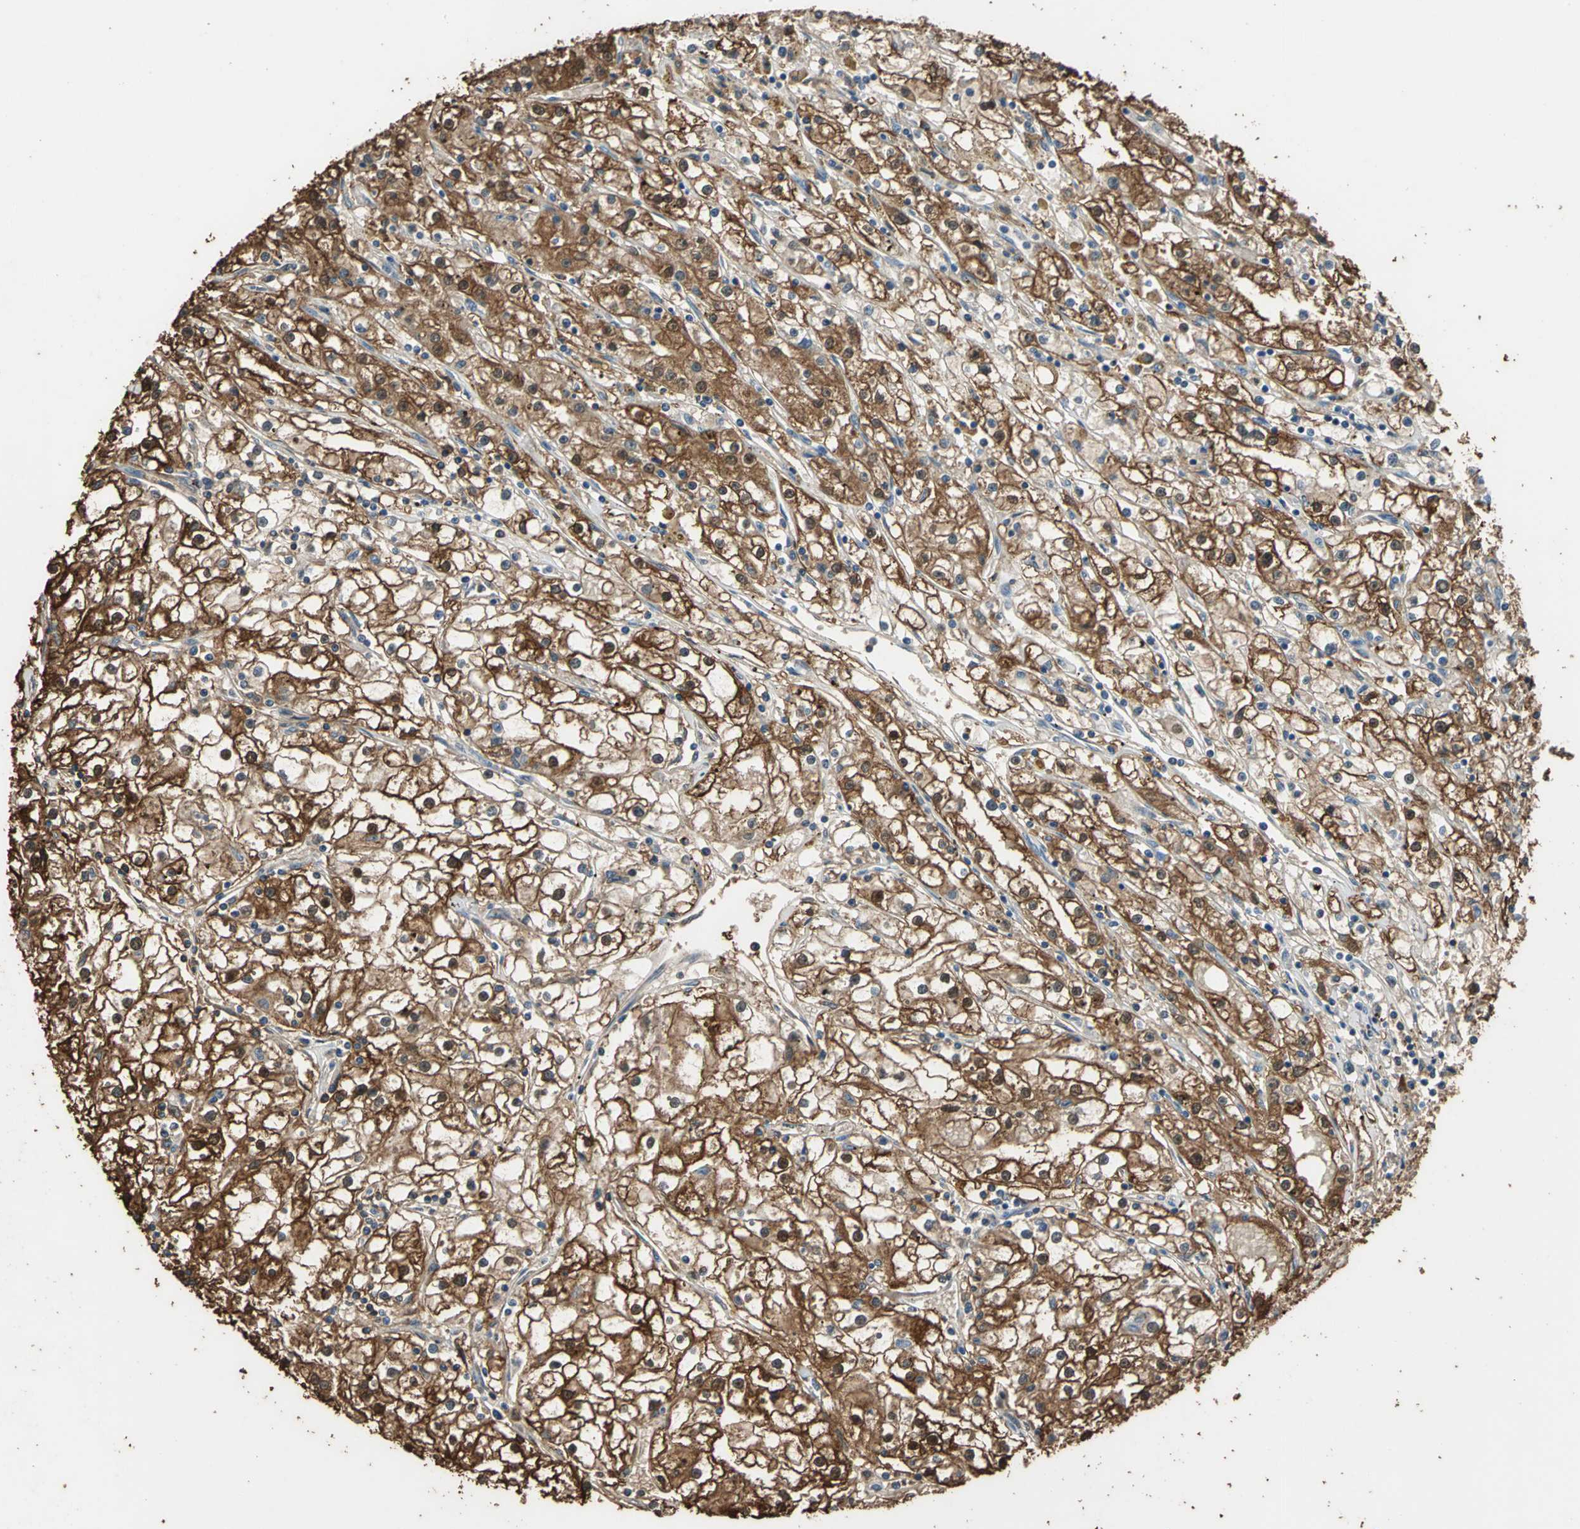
{"staining": {"intensity": "strong", "quantity": ">75%", "location": "cytoplasmic/membranous"}, "tissue": "renal cancer", "cell_type": "Tumor cells", "image_type": "cancer", "snomed": [{"axis": "morphology", "description": "Adenocarcinoma, NOS"}, {"axis": "topography", "description": "Kidney"}], "caption": "This is an image of IHC staining of renal cancer, which shows strong expression in the cytoplasmic/membranous of tumor cells.", "gene": "GAPDH", "patient": {"sex": "male", "age": 56}}